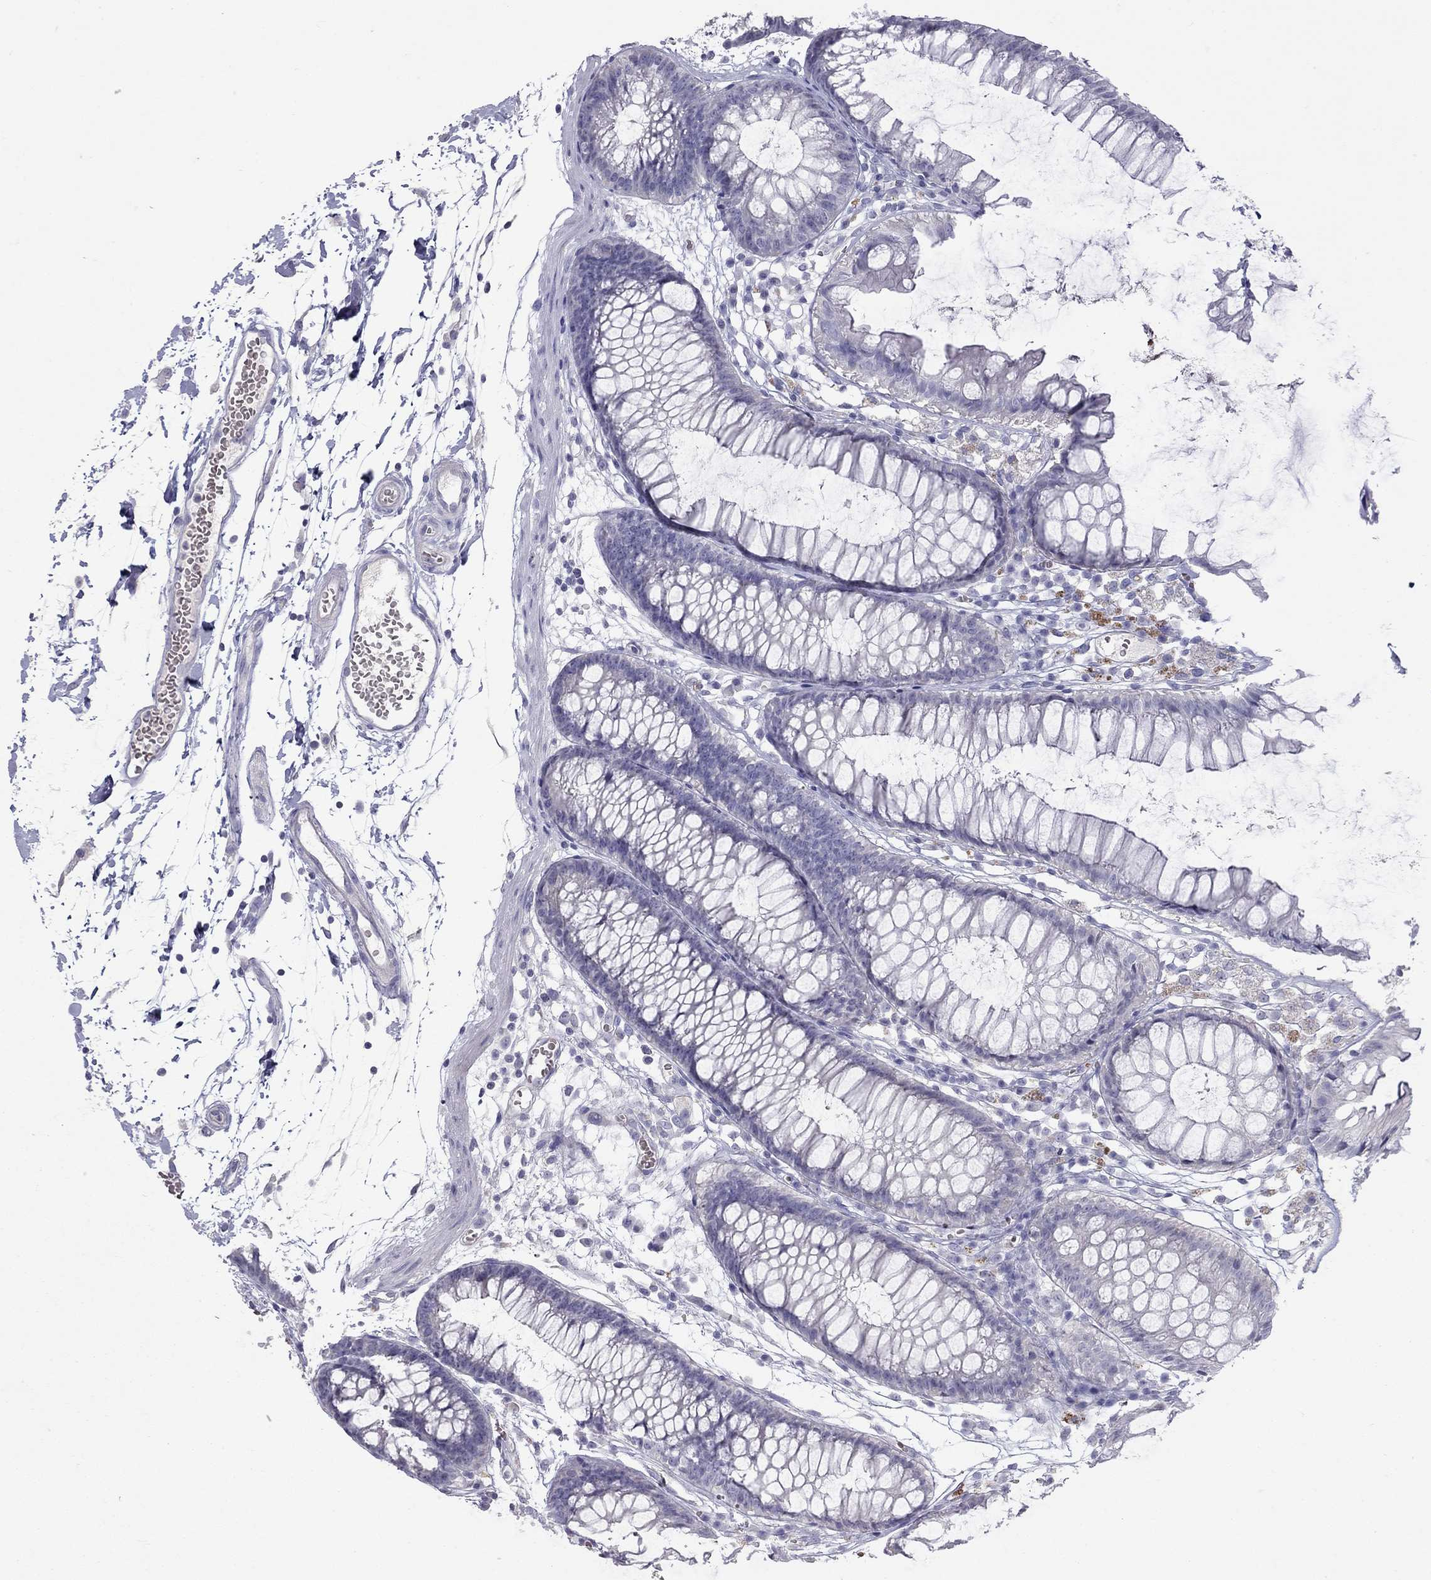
{"staining": {"intensity": "negative", "quantity": "none", "location": "none"}, "tissue": "colon", "cell_type": "Endothelial cells", "image_type": "normal", "snomed": [{"axis": "morphology", "description": "Normal tissue, NOS"}, {"axis": "morphology", "description": "Adenocarcinoma, NOS"}, {"axis": "topography", "description": "Colon"}], "caption": "A photomicrograph of human colon is negative for staining in endothelial cells.", "gene": "MUC16", "patient": {"sex": "male", "age": 65}}